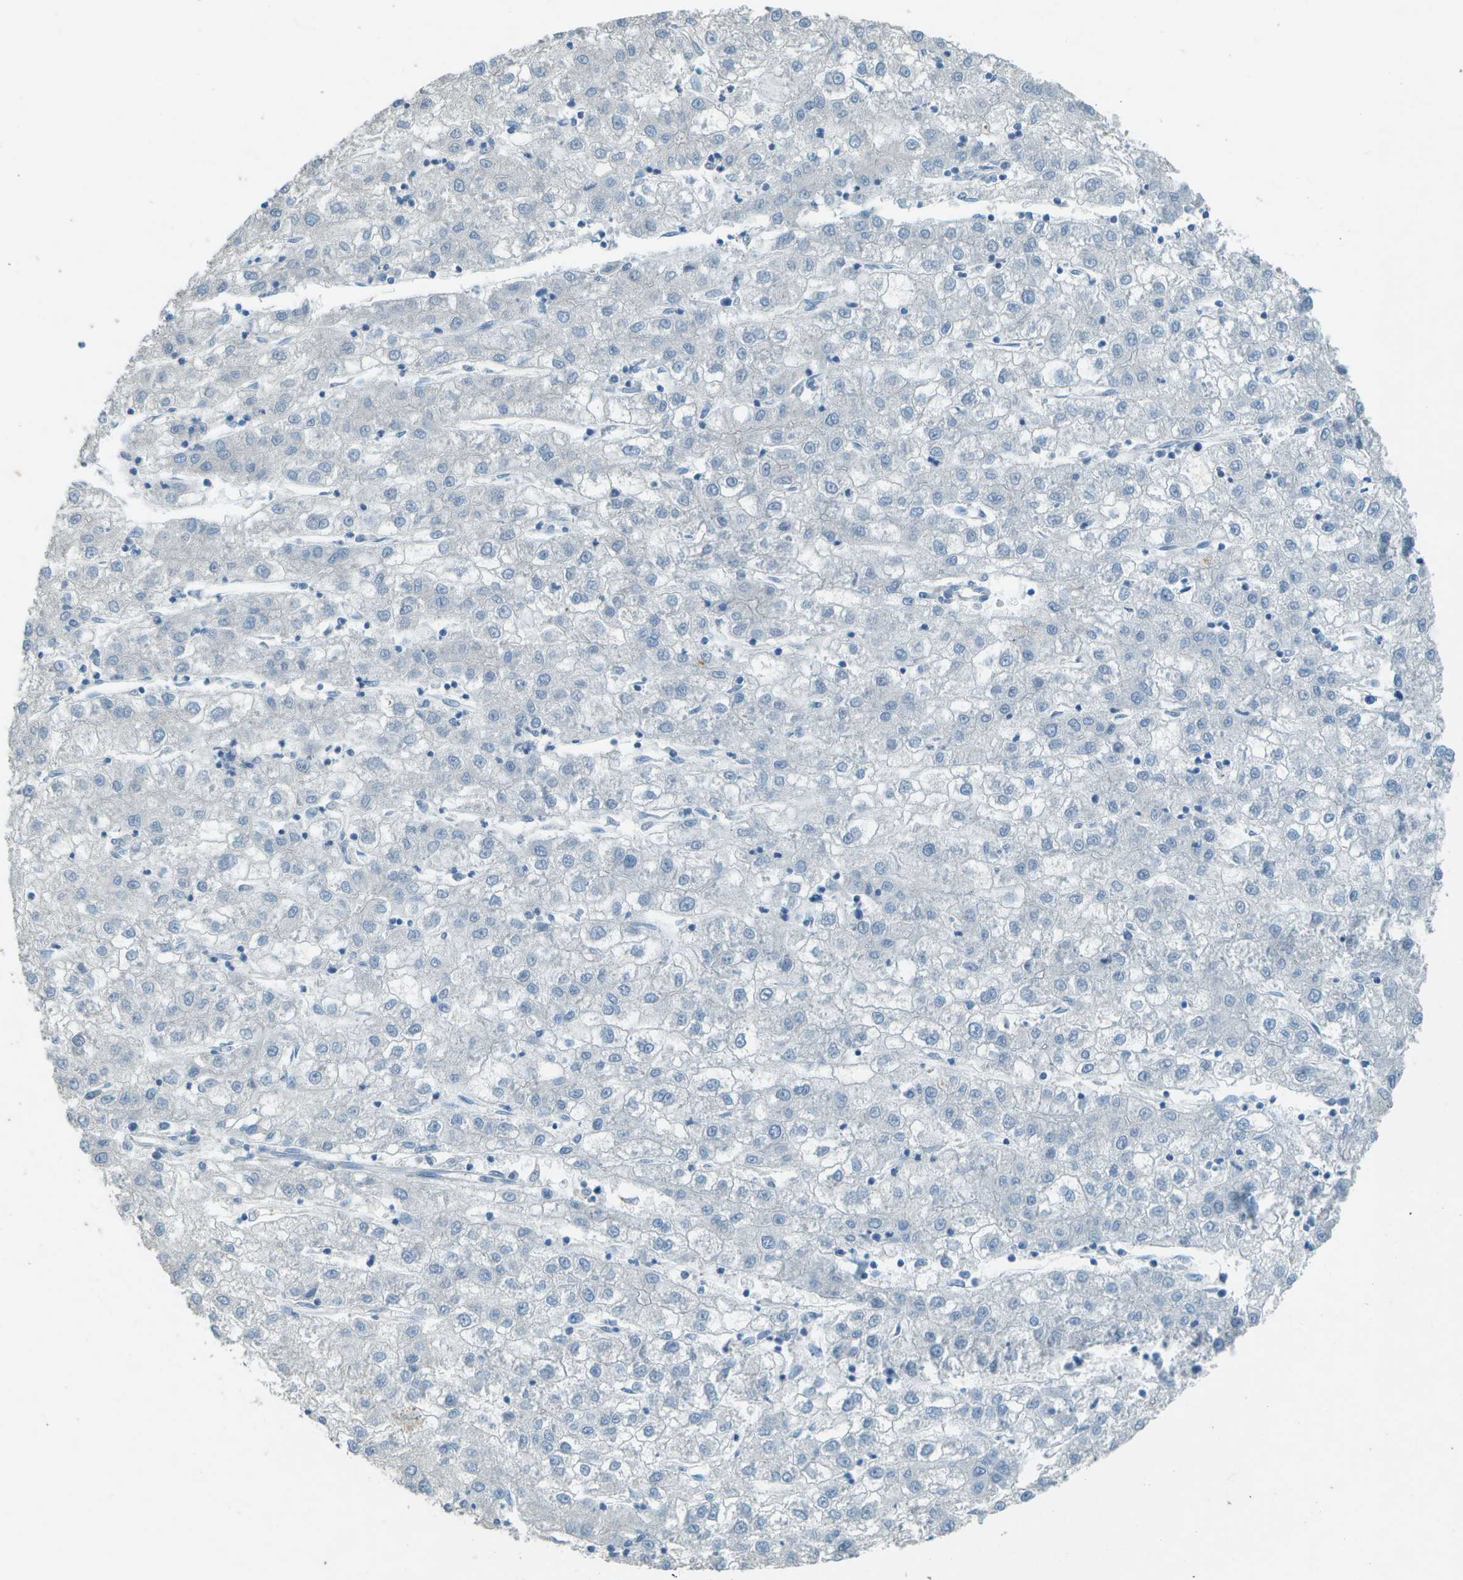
{"staining": {"intensity": "negative", "quantity": "none", "location": "none"}, "tissue": "liver cancer", "cell_type": "Tumor cells", "image_type": "cancer", "snomed": [{"axis": "morphology", "description": "Carcinoma, Hepatocellular, NOS"}, {"axis": "topography", "description": "Liver"}], "caption": "The immunohistochemistry (IHC) micrograph has no significant staining in tumor cells of liver cancer (hepatocellular carcinoma) tissue.", "gene": "LGI2", "patient": {"sex": "male", "age": 72}}